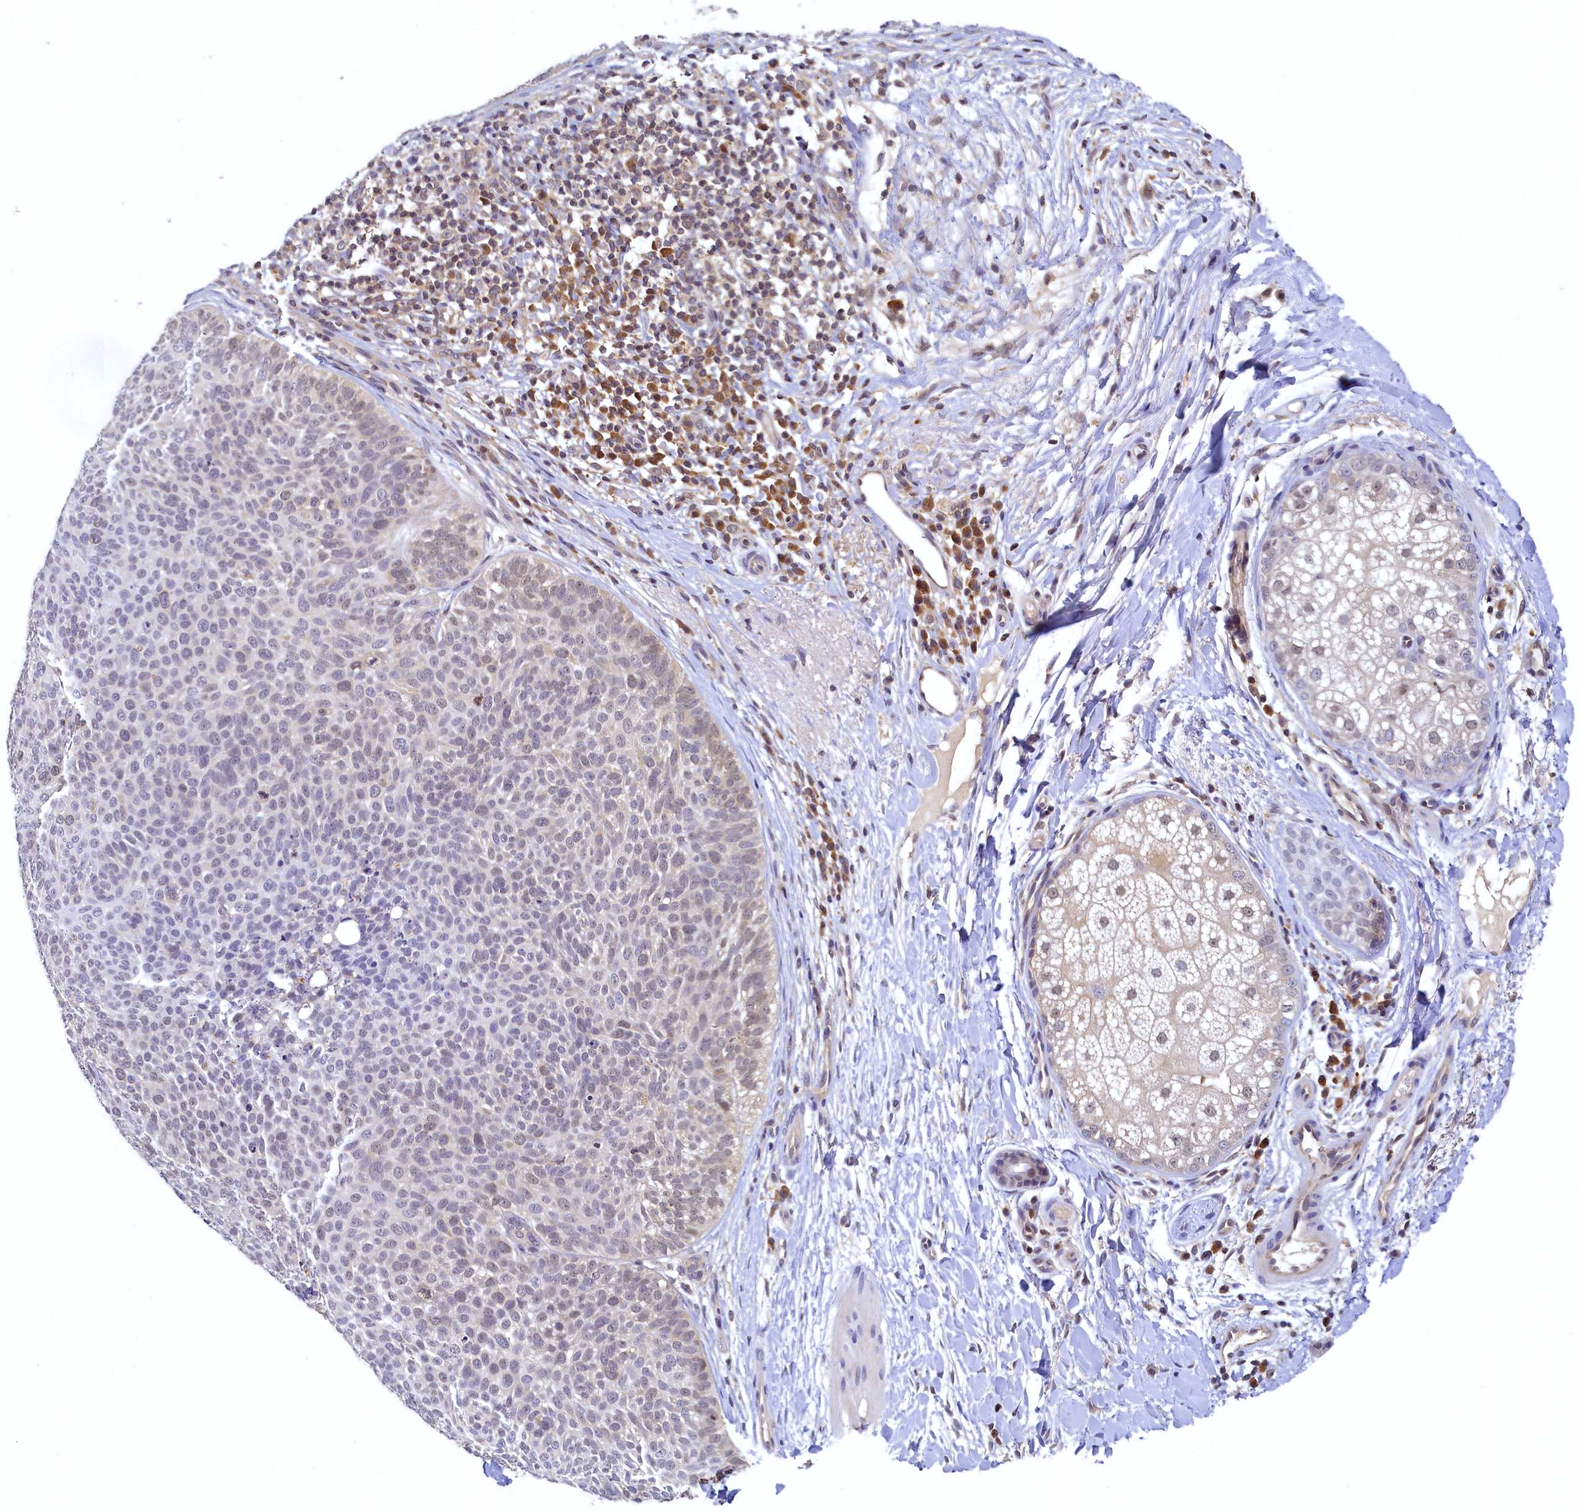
{"staining": {"intensity": "negative", "quantity": "none", "location": "none"}, "tissue": "skin cancer", "cell_type": "Tumor cells", "image_type": "cancer", "snomed": [{"axis": "morphology", "description": "Basal cell carcinoma"}, {"axis": "topography", "description": "Skin"}], "caption": "Immunohistochemistry (IHC) of human skin cancer demonstrates no staining in tumor cells.", "gene": "PAAF1", "patient": {"sex": "male", "age": 85}}